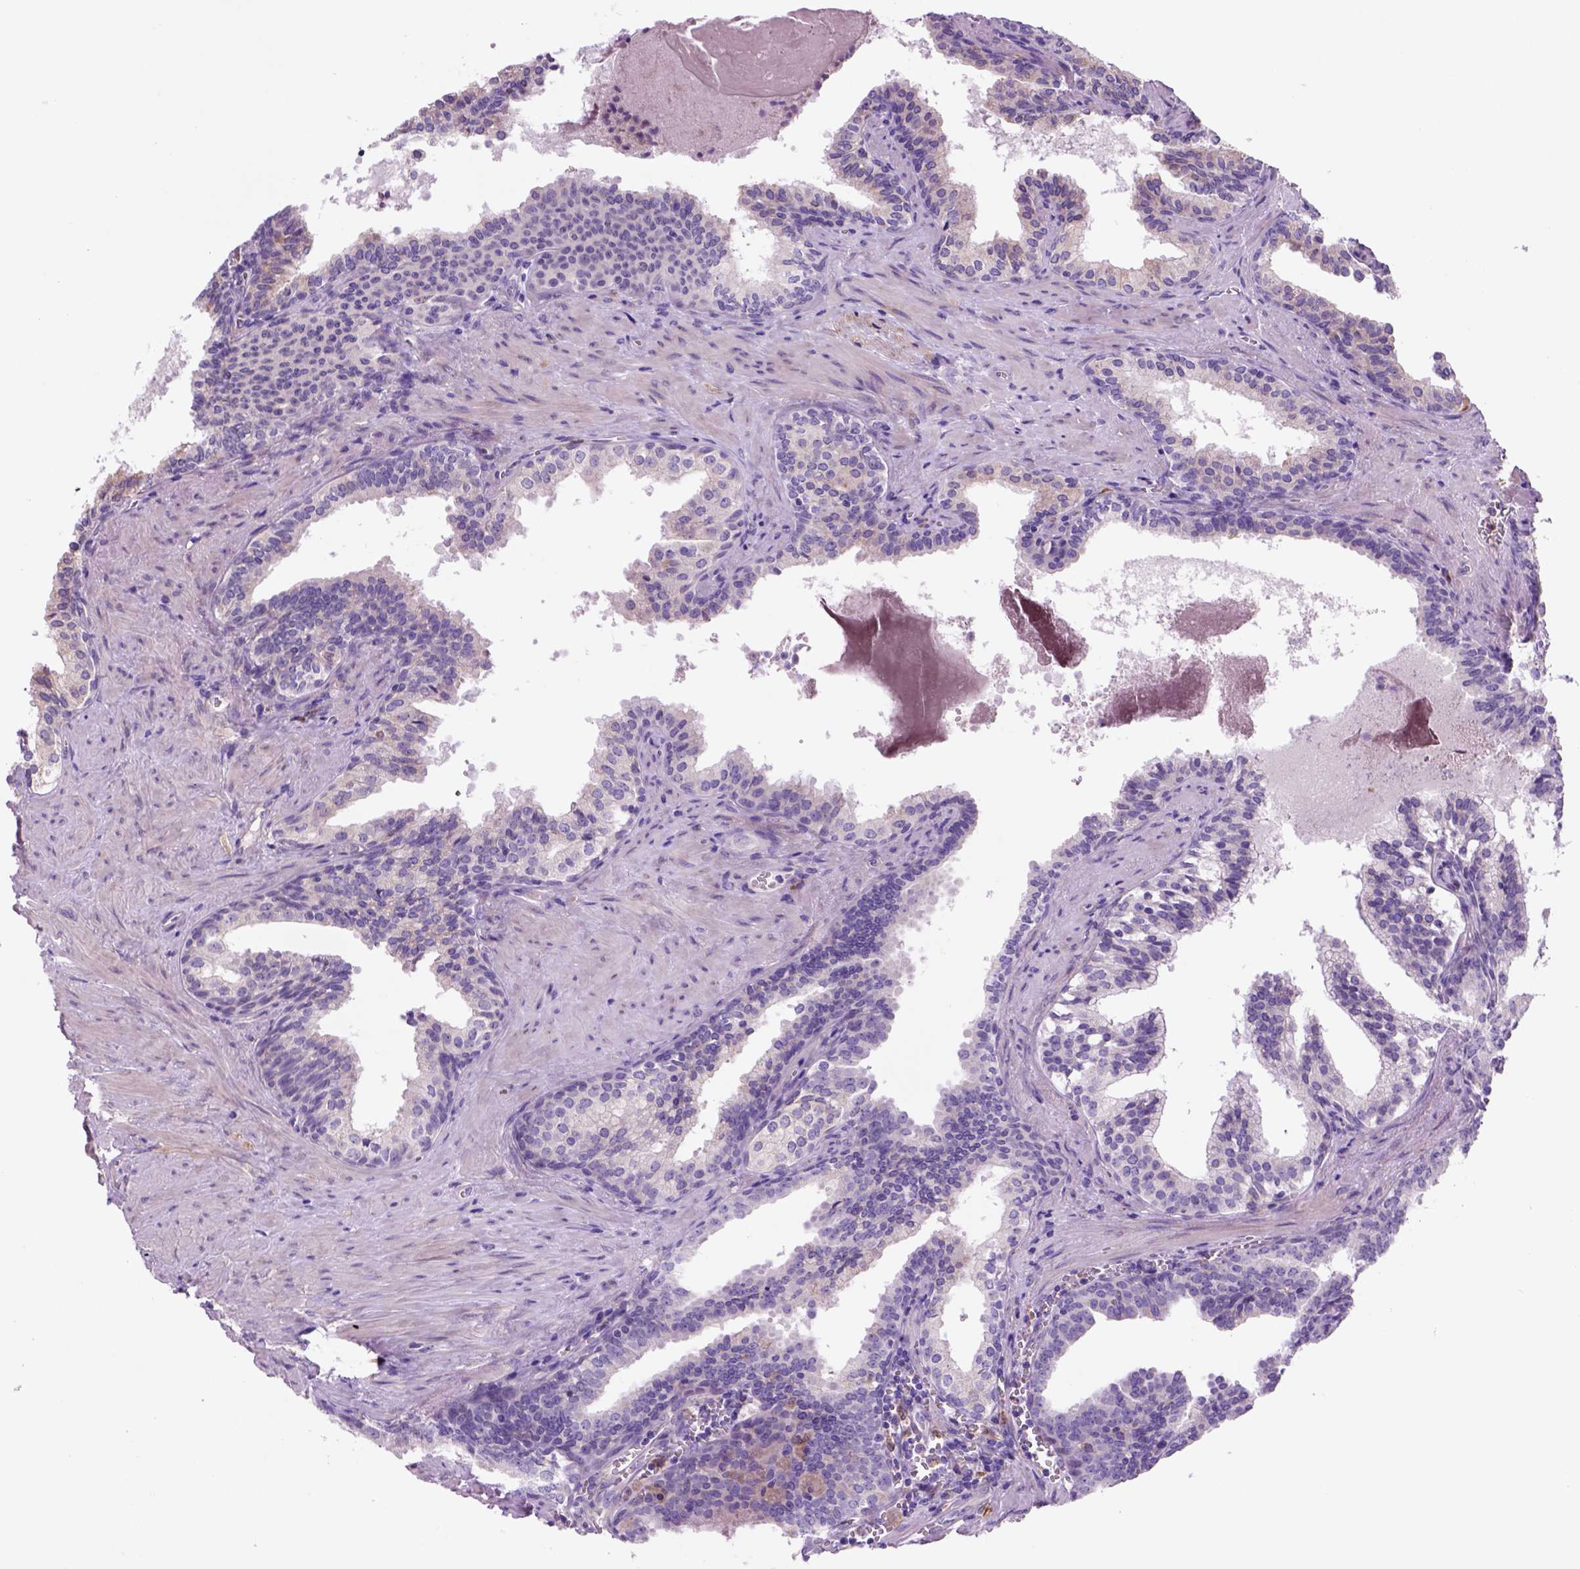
{"staining": {"intensity": "negative", "quantity": "none", "location": "none"}, "tissue": "prostate cancer", "cell_type": "Tumor cells", "image_type": "cancer", "snomed": [{"axis": "morphology", "description": "Adenocarcinoma, High grade"}, {"axis": "topography", "description": "Prostate"}], "caption": "A photomicrograph of human prostate cancer (adenocarcinoma (high-grade)) is negative for staining in tumor cells. The staining was performed using DAB (3,3'-diaminobenzidine) to visualize the protein expression in brown, while the nuclei were stained in blue with hematoxylin (Magnification: 20x).", "gene": "PIAS3", "patient": {"sex": "male", "age": 68}}